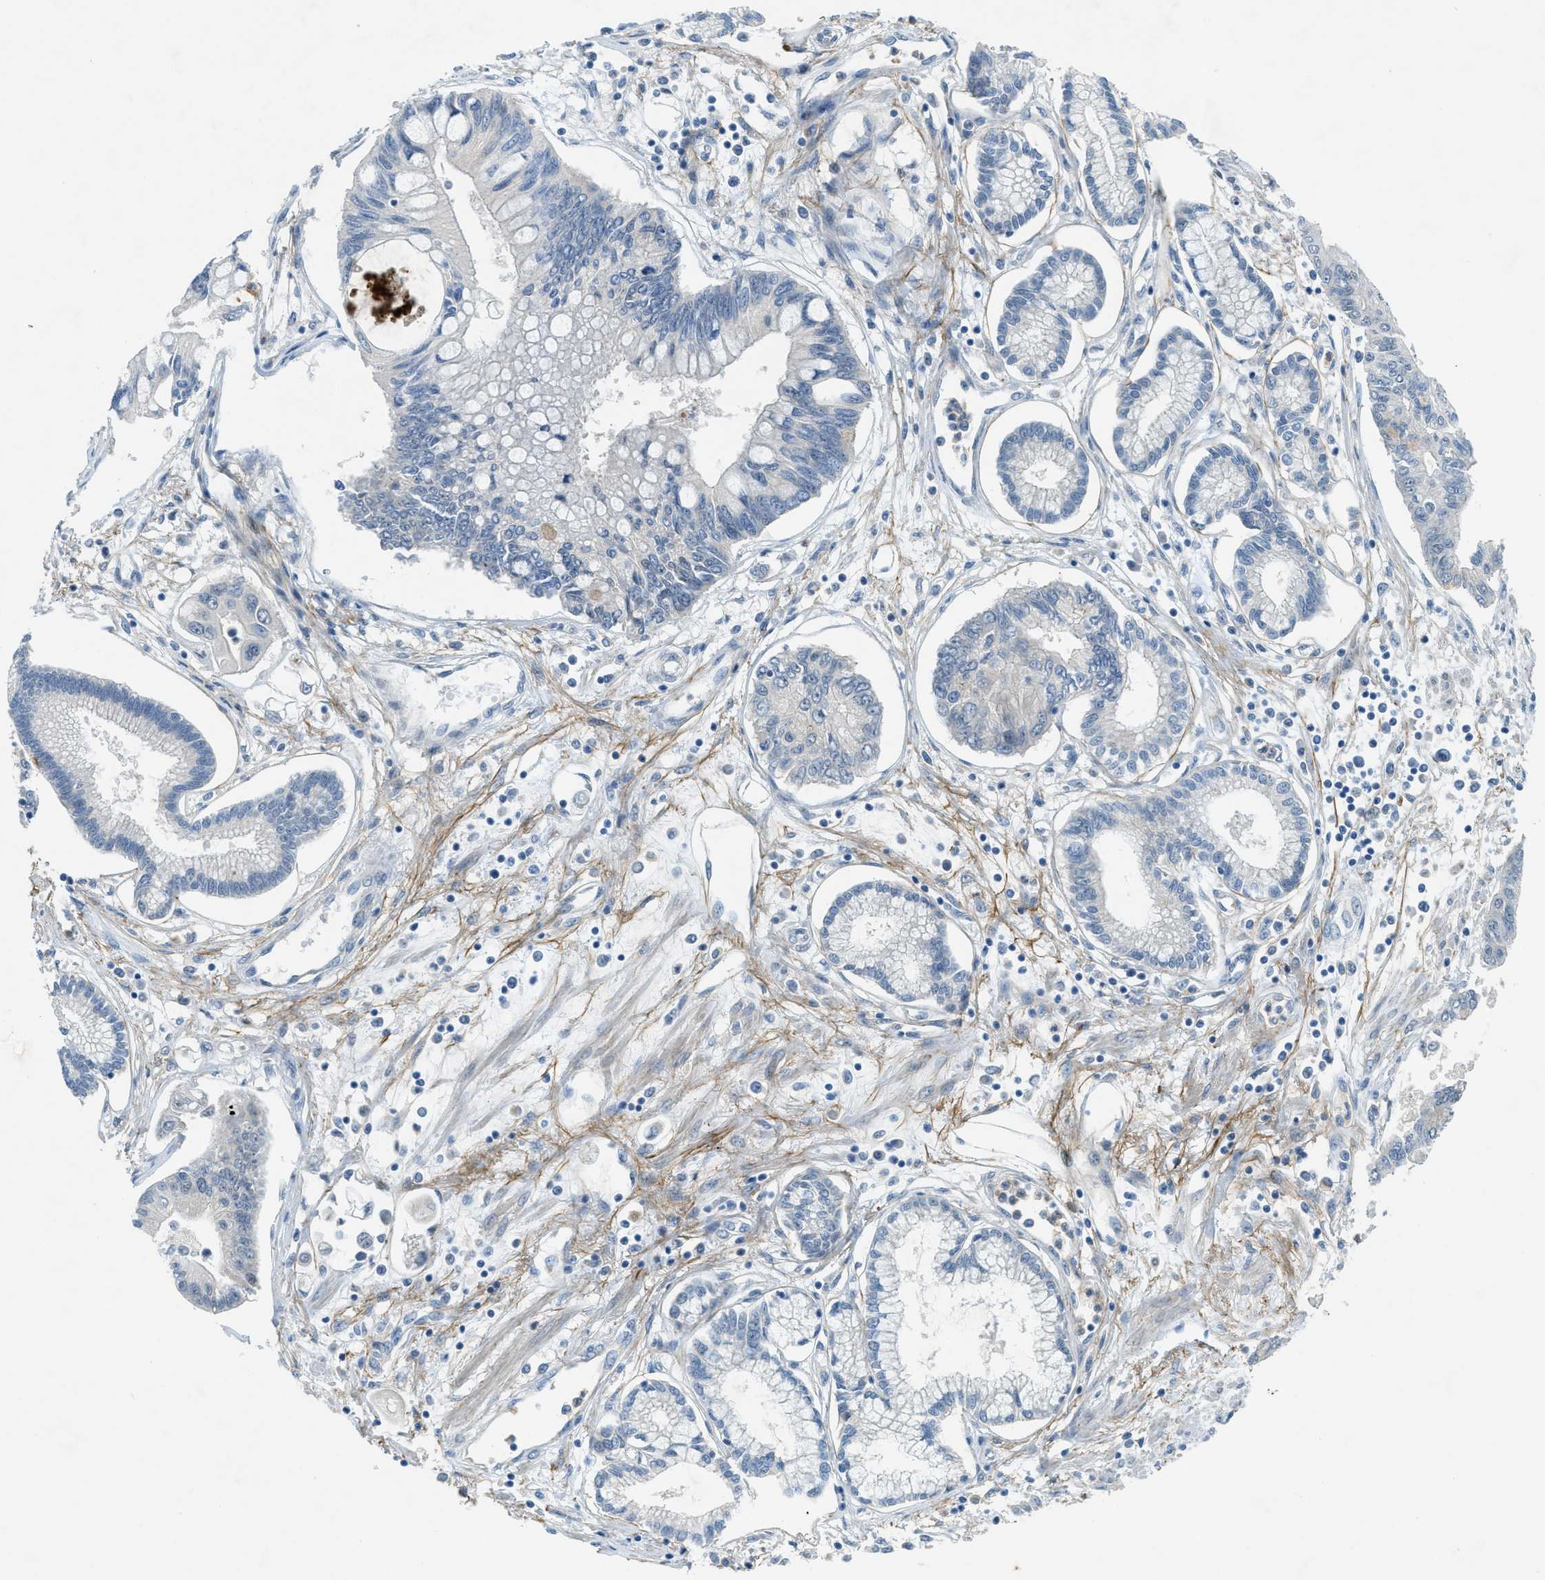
{"staining": {"intensity": "negative", "quantity": "none", "location": "none"}, "tissue": "pancreatic cancer", "cell_type": "Tumor cells", "image_type": "cancer", "snomed": [{"axis": "morphology", "description": "Adenocarcinoma, NOS"}, {"axis": "topography", "description": "Pancreas"}], "caption": "There is no significant expression in tumor cells of adenocarcinoma (pancreatic). (Brightfield microscopy of DAB (3,3'-diaminobenzidine) immunohistochemistry (IHC) at high magnification).", "gene": "SNX14", "patient": {"sex": "female", "age": 77}}